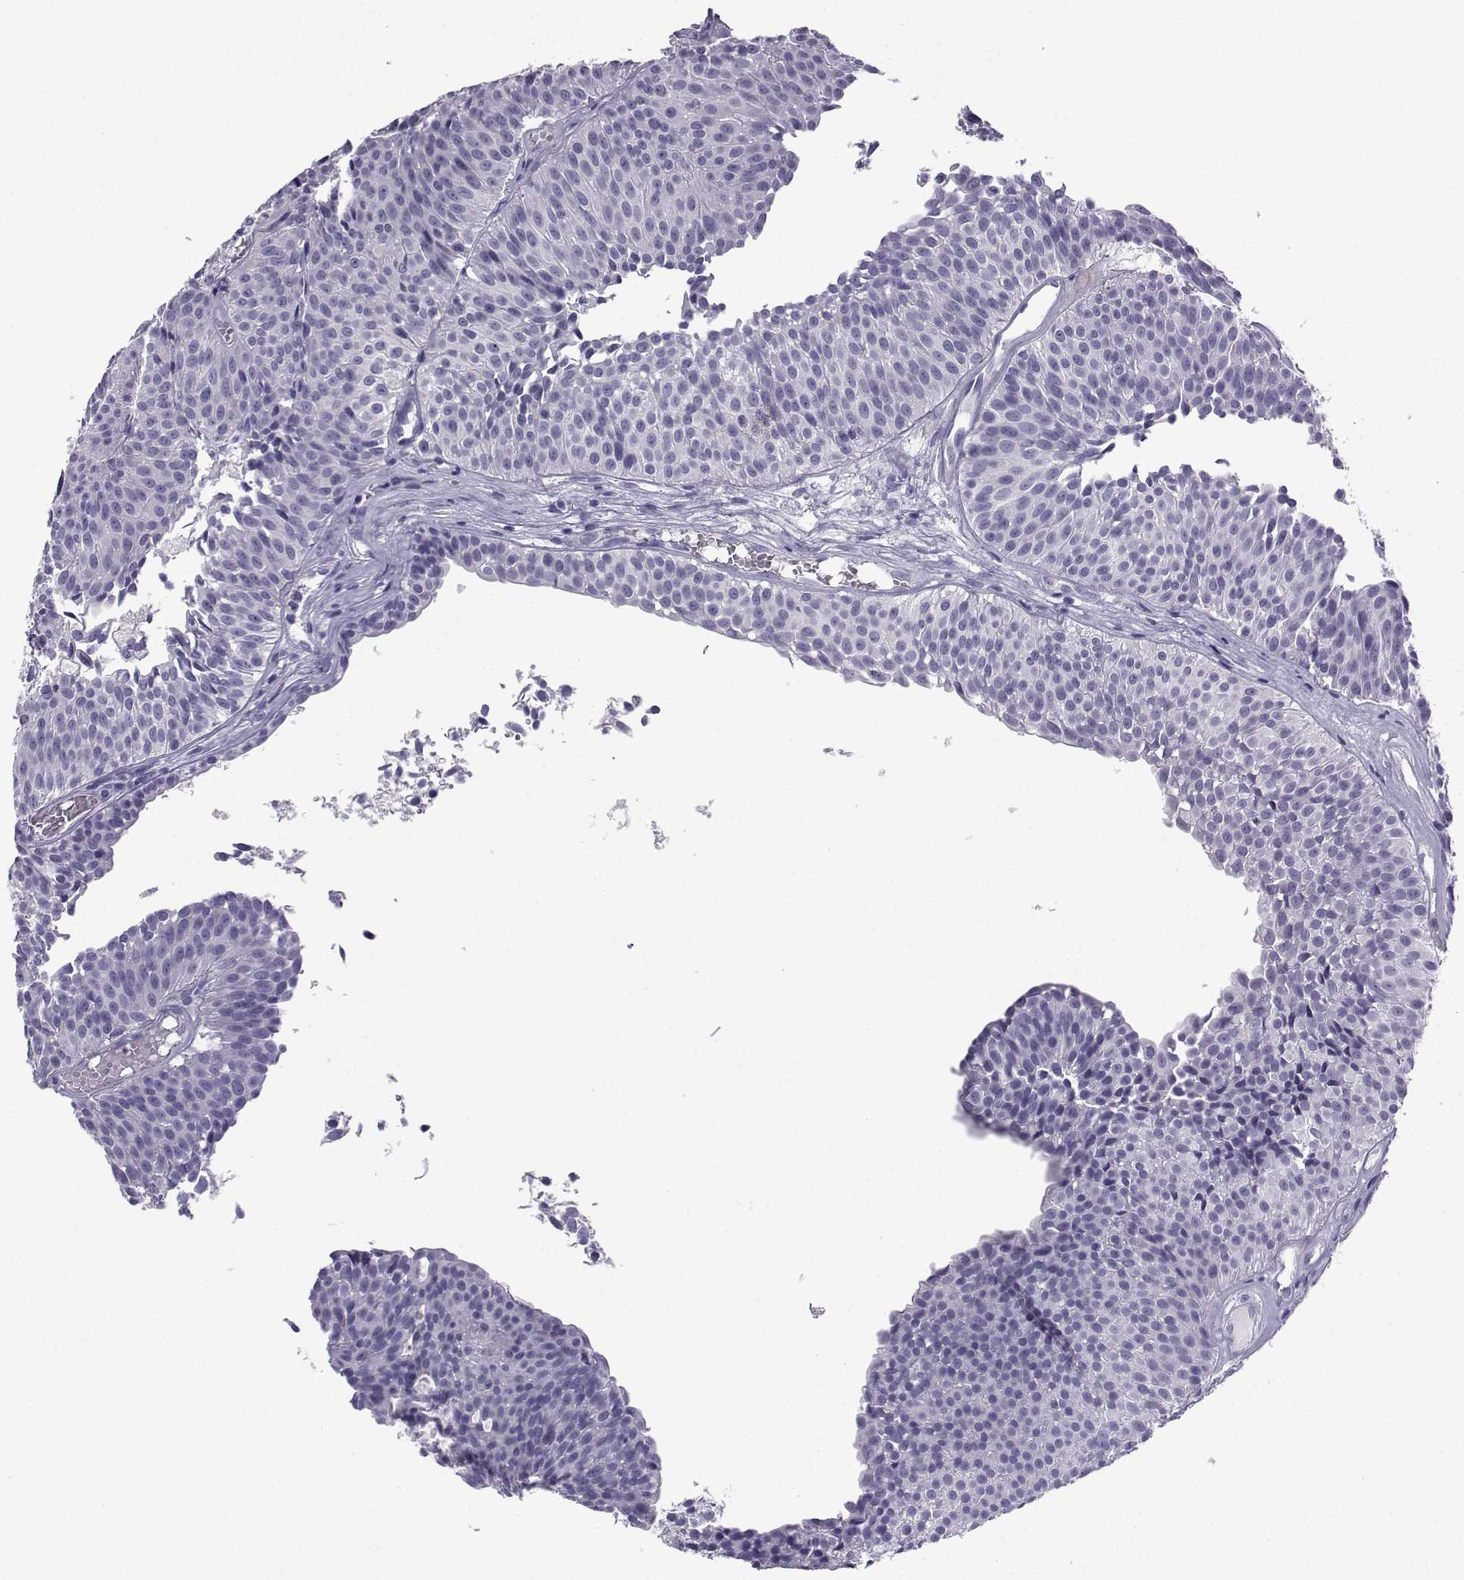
{"staining": {"intensity": "negative", "quantity": "none", "location": "none"}, "tissue": "urothelial cancer", "cell_type": "Tumor cells", "image_type": "cancer", "snomed": [{"axis": "morphology", "description": "Urothelial carcinoma, Low grade"}, {"axis": "topography", "description": "Urinary bladder"}], "caption": "Immunohistochemistry histopathology image of neoplastic tissue: urothelial cancer stained with DAB reveals no significant protein expression in tumor cells.", "gene": "ARMC2", "patient": {"sex": "male", "age": 63}}